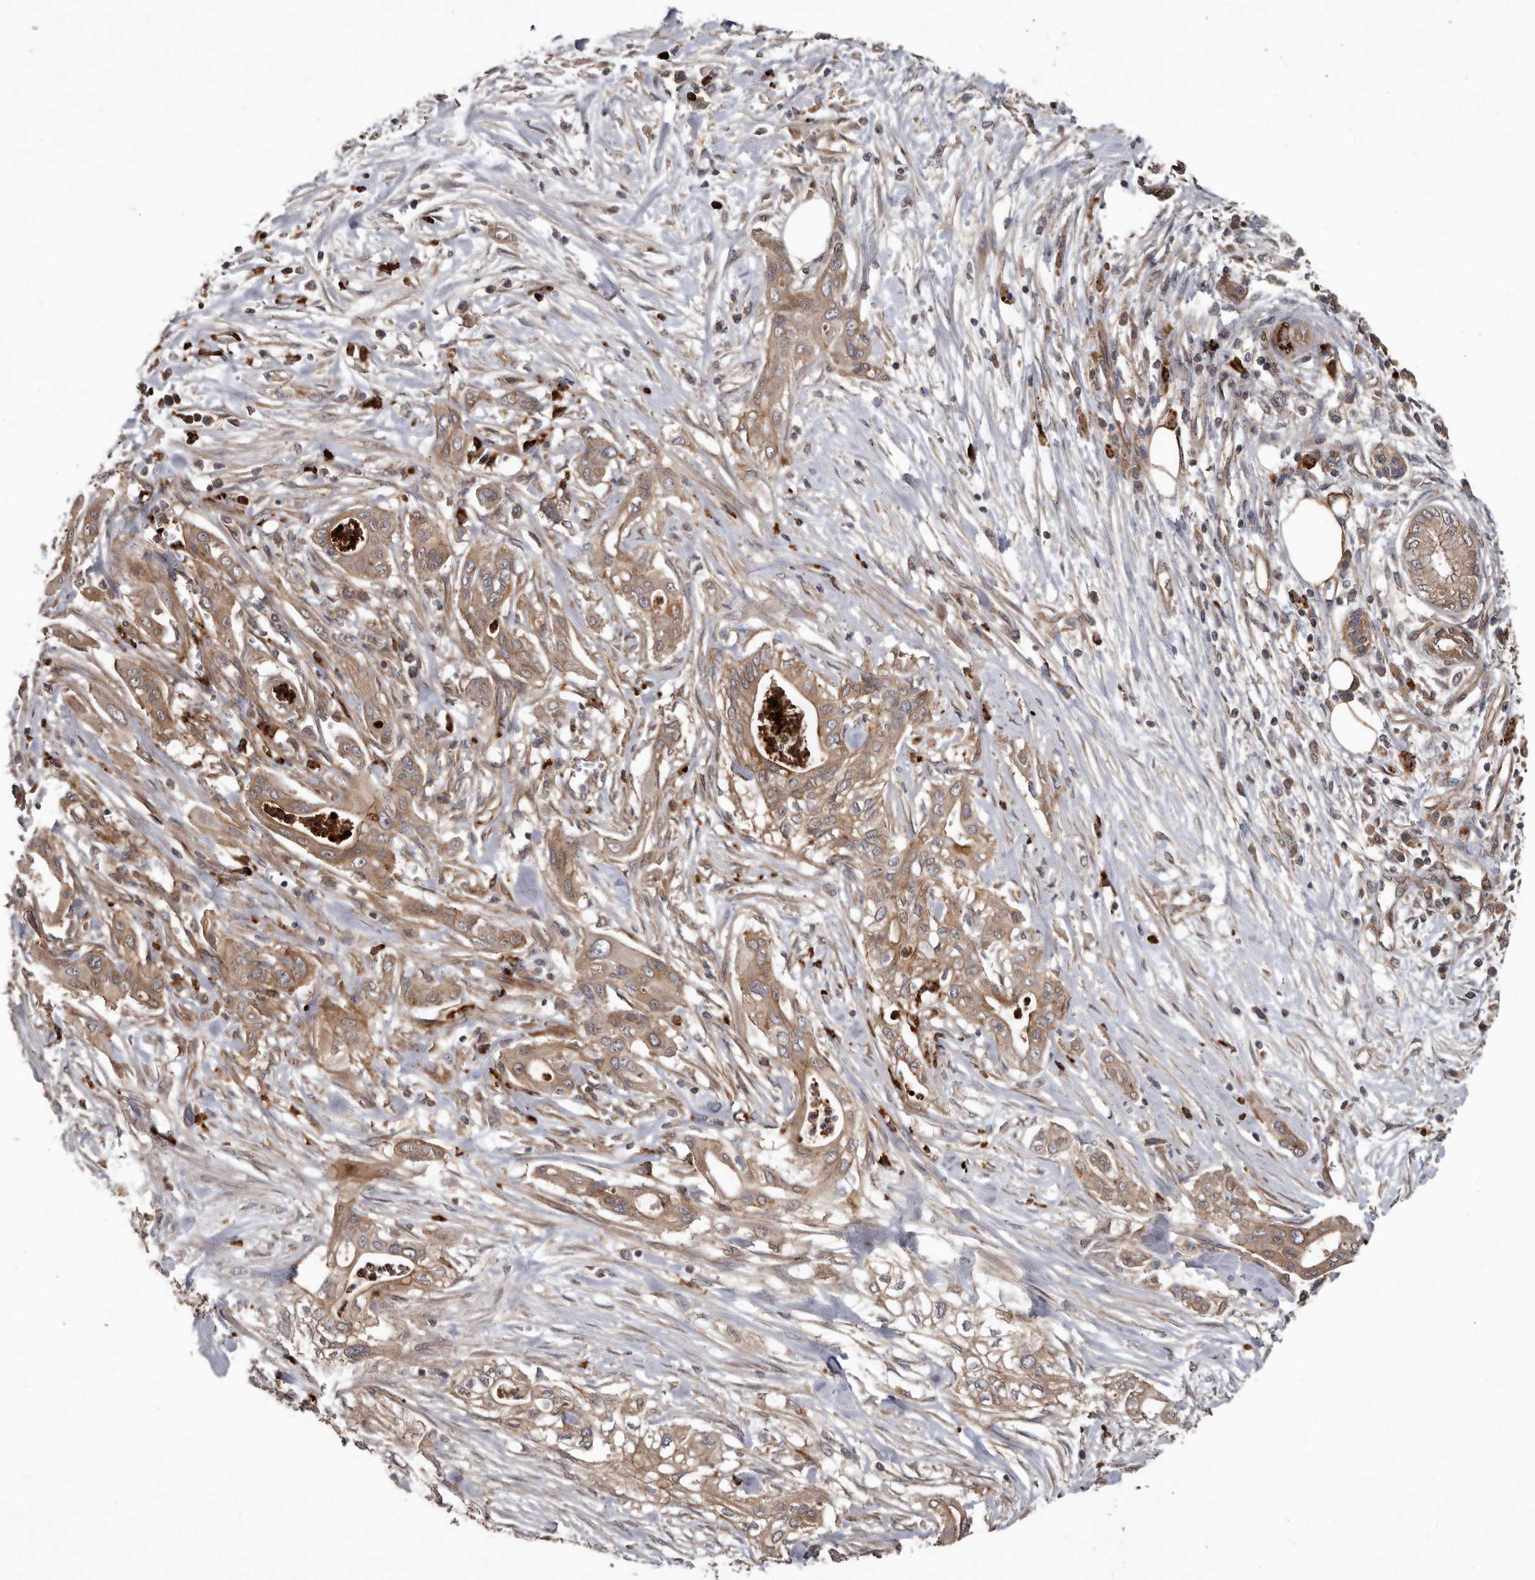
{"staining": {"intensity": "moderate", "quantity": ">75%", "location": "cytoplasmic/membranous"}, "tissue": "pancreatic cancer", "cell_type": "Tumor cells", "image_type": "cancer", "snomed": [{"axis": "morphology", "description": "Adenocarcinoma, NOS"}, {"axis": "topography", "description": "Pancreas"}], "caption": "This histopathology image reveals pancreatic cancer stained with immunohistochemistry (IHC) to label a protein in brown. The cytoplasmic/membranous of tumor cells show moderate positivity for the protein. Nuclei are counter-stained blue.", "gene": "ARHGEF5", "patient": {"sex": "male", "age": 58}}